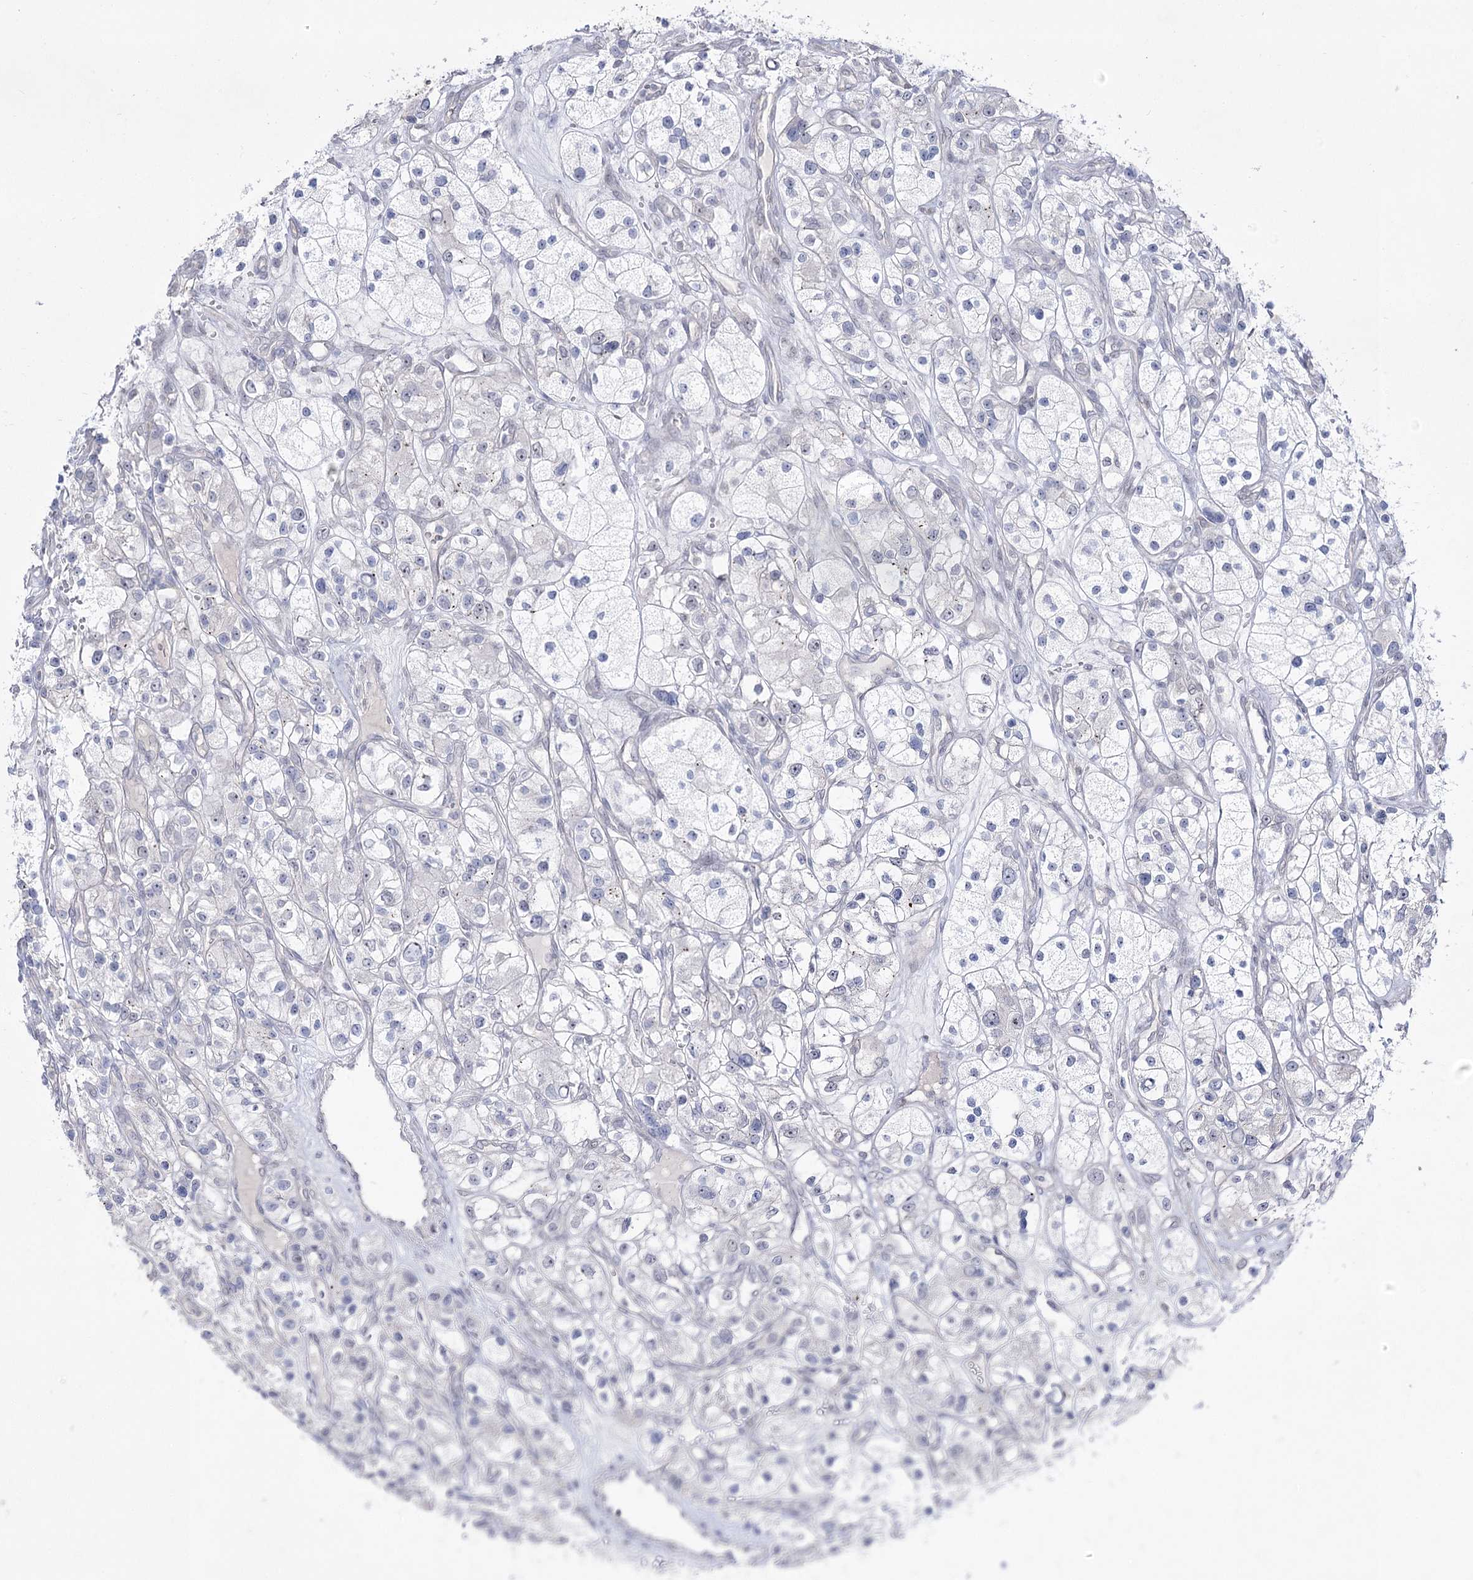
{"staining": {"intensity": "negative", "quantity": "none", "location": "none"}, "tissue": "renal cancer", "cell_type": "Tumor cells", "image_type": "cancer", "snomed": [{"axis": "morphology", "description": "Adenocarcinoma, NOS"}, {"axis": "topography", "description": "Kidney"}], "caption": "This is an immunohistochemistry photomicrograph of human renal cancer (adenocarcinoma). There is no expression in tumor cells.", "gene": "DDX50", "patient": {"sex": "female", "age": 57}}